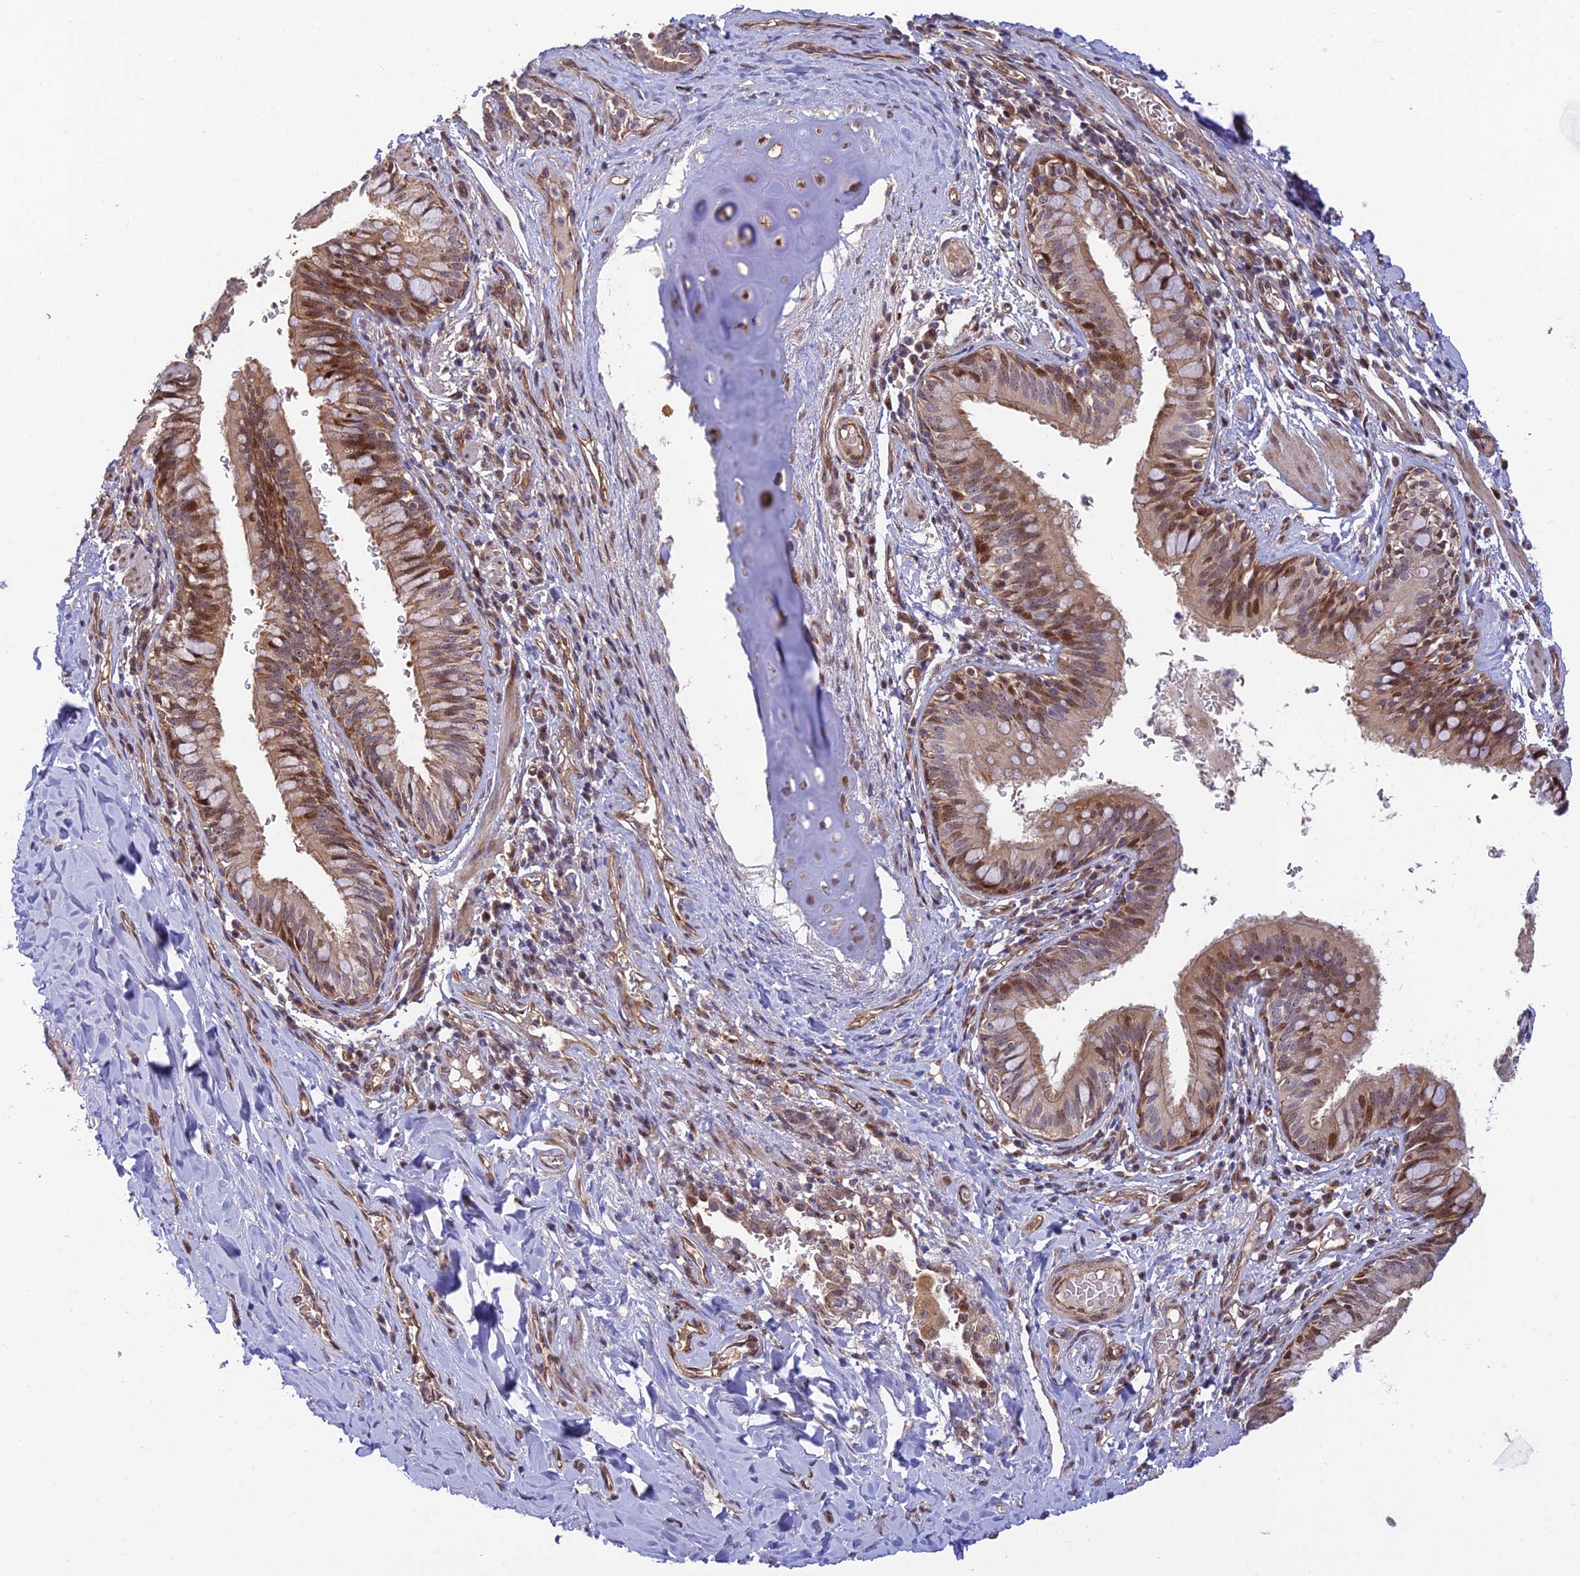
{"staining": {"intensity": "strong", "quantity": ">75%", "location": "cytoplasmic/membranous,nuclear"}, "tissue": "bronchus", "cell_type": "Respiratory epithelial cells", "image_type": "normal", "snomed": [{"axis": "morphology", "description": "Normal tissue, NOS"}, {"axis": "topography", "description": "Cartilage tissue"}, {"axis": "topography", "description": "Bronchus"}], "caption": "Respiratory epithelial cells reveal high levels of strong cytoplasmic/membranous,nuclear expression in approximately >75% of cells in unremarkable bronchus.", "gene": "UFSP2", "patient": {"sex": "female", "age": 36}}